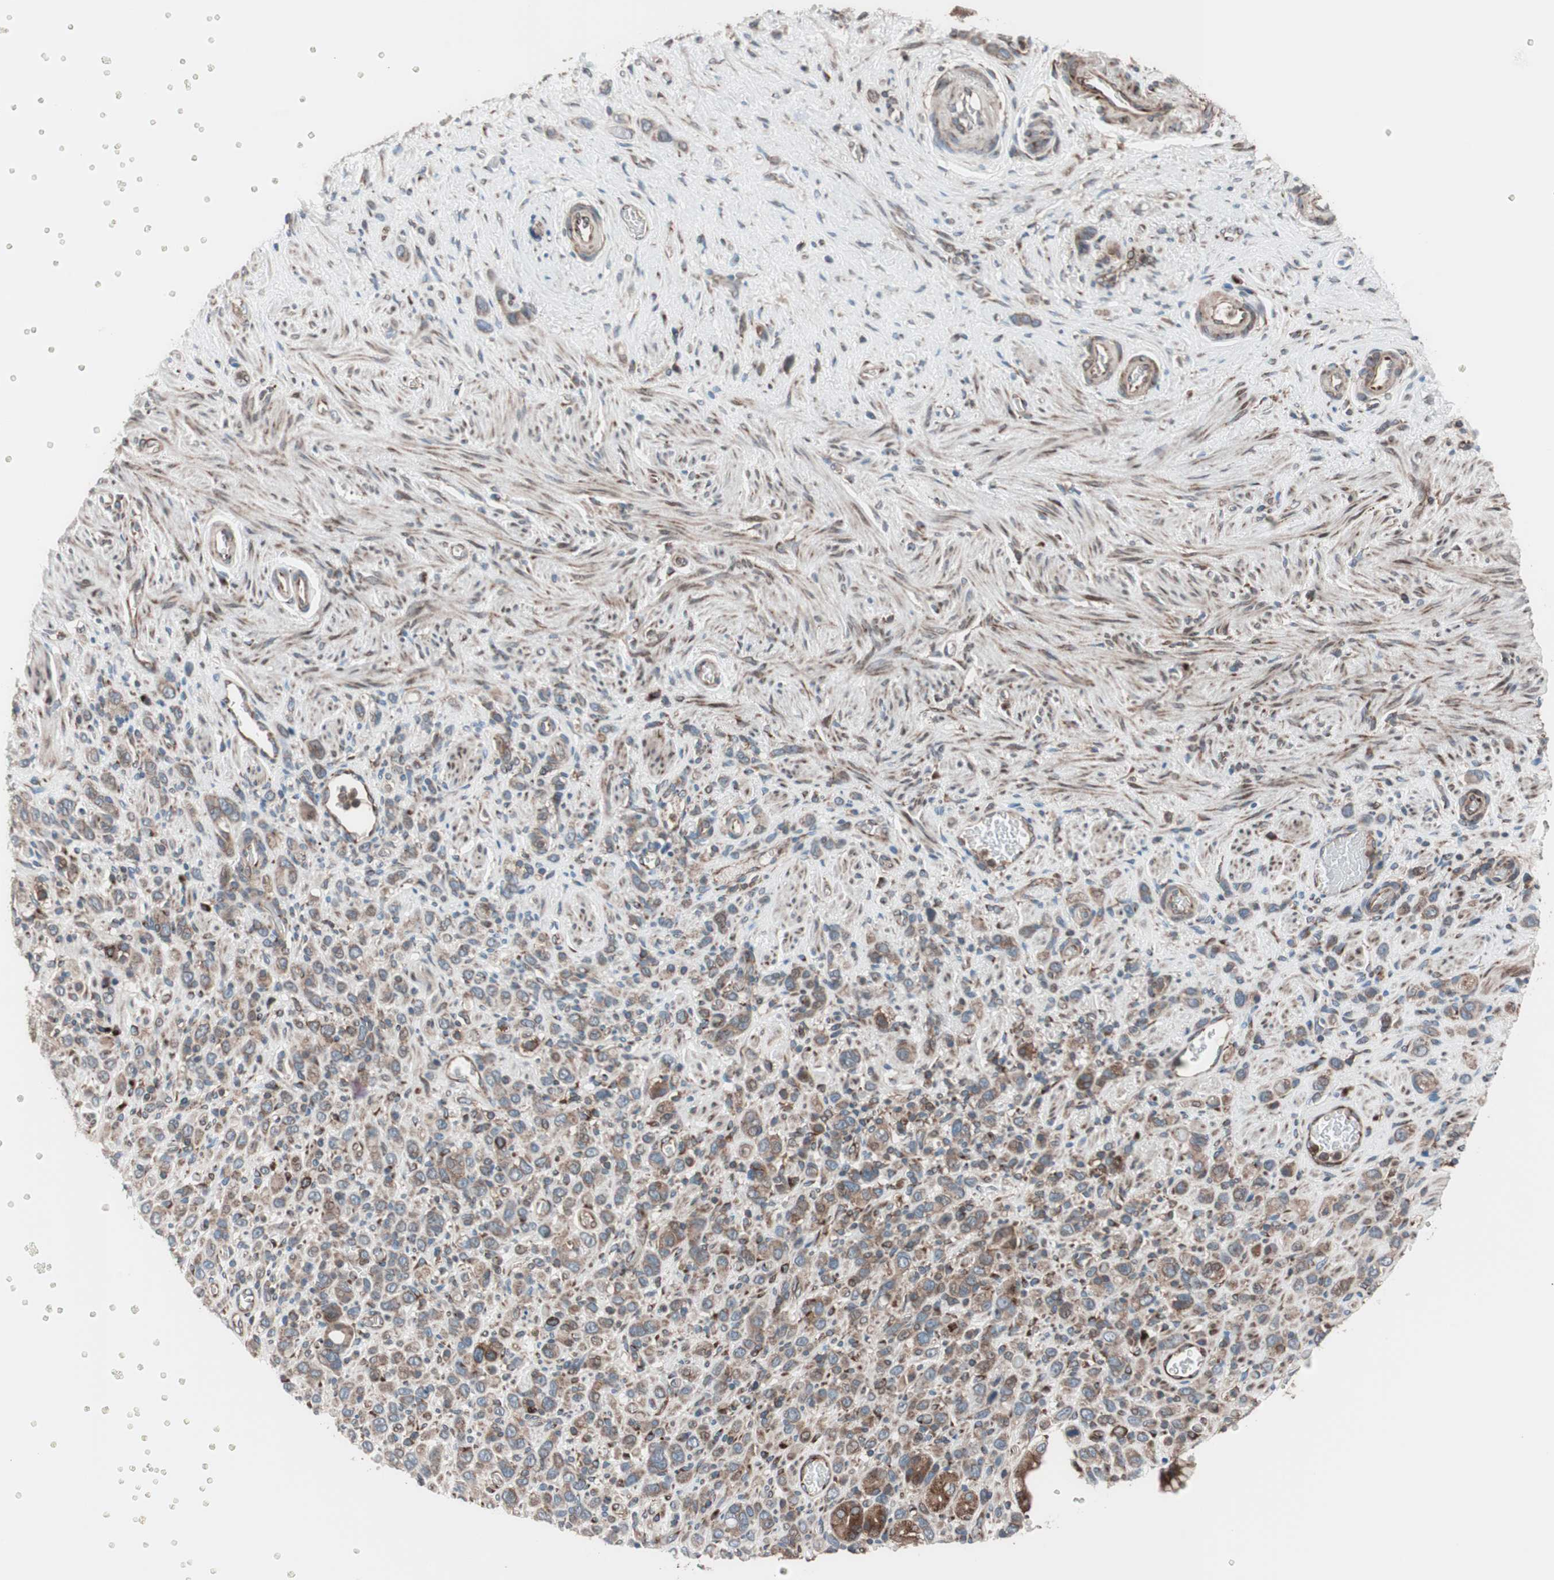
{"staining": {"intensity": "moderate", "quantity": ">75%", "location": "cytoplasmic/membranous"}, "tissue": "stomach cancer", "cell_type": "Tumor cells", "image_type": "cancer", "snomed": [{"axis": "morphology", "description": "Normal tissue, NOS"}, {"axis": "morphology", "description": "Adenocarcinoma, NOS"}, {"axis": "morphology", "description": "Adenocarcinoma, High grade"}, {"axis": "topography", "description": "Stomach, upper"}, {"axis": "topography", "description": "Stomach"}], "caption": "Immunohistochemistry (IHC) of adenocarcinoma (high-grade) (stomach) shows medium levels of moderate cytoplasmic/membranous positivity in approximately >75% of tumor cells. Nuclei are stained in blue.", "gene": "SEC31A", "patient": {"sex": "female", "age": 65}}